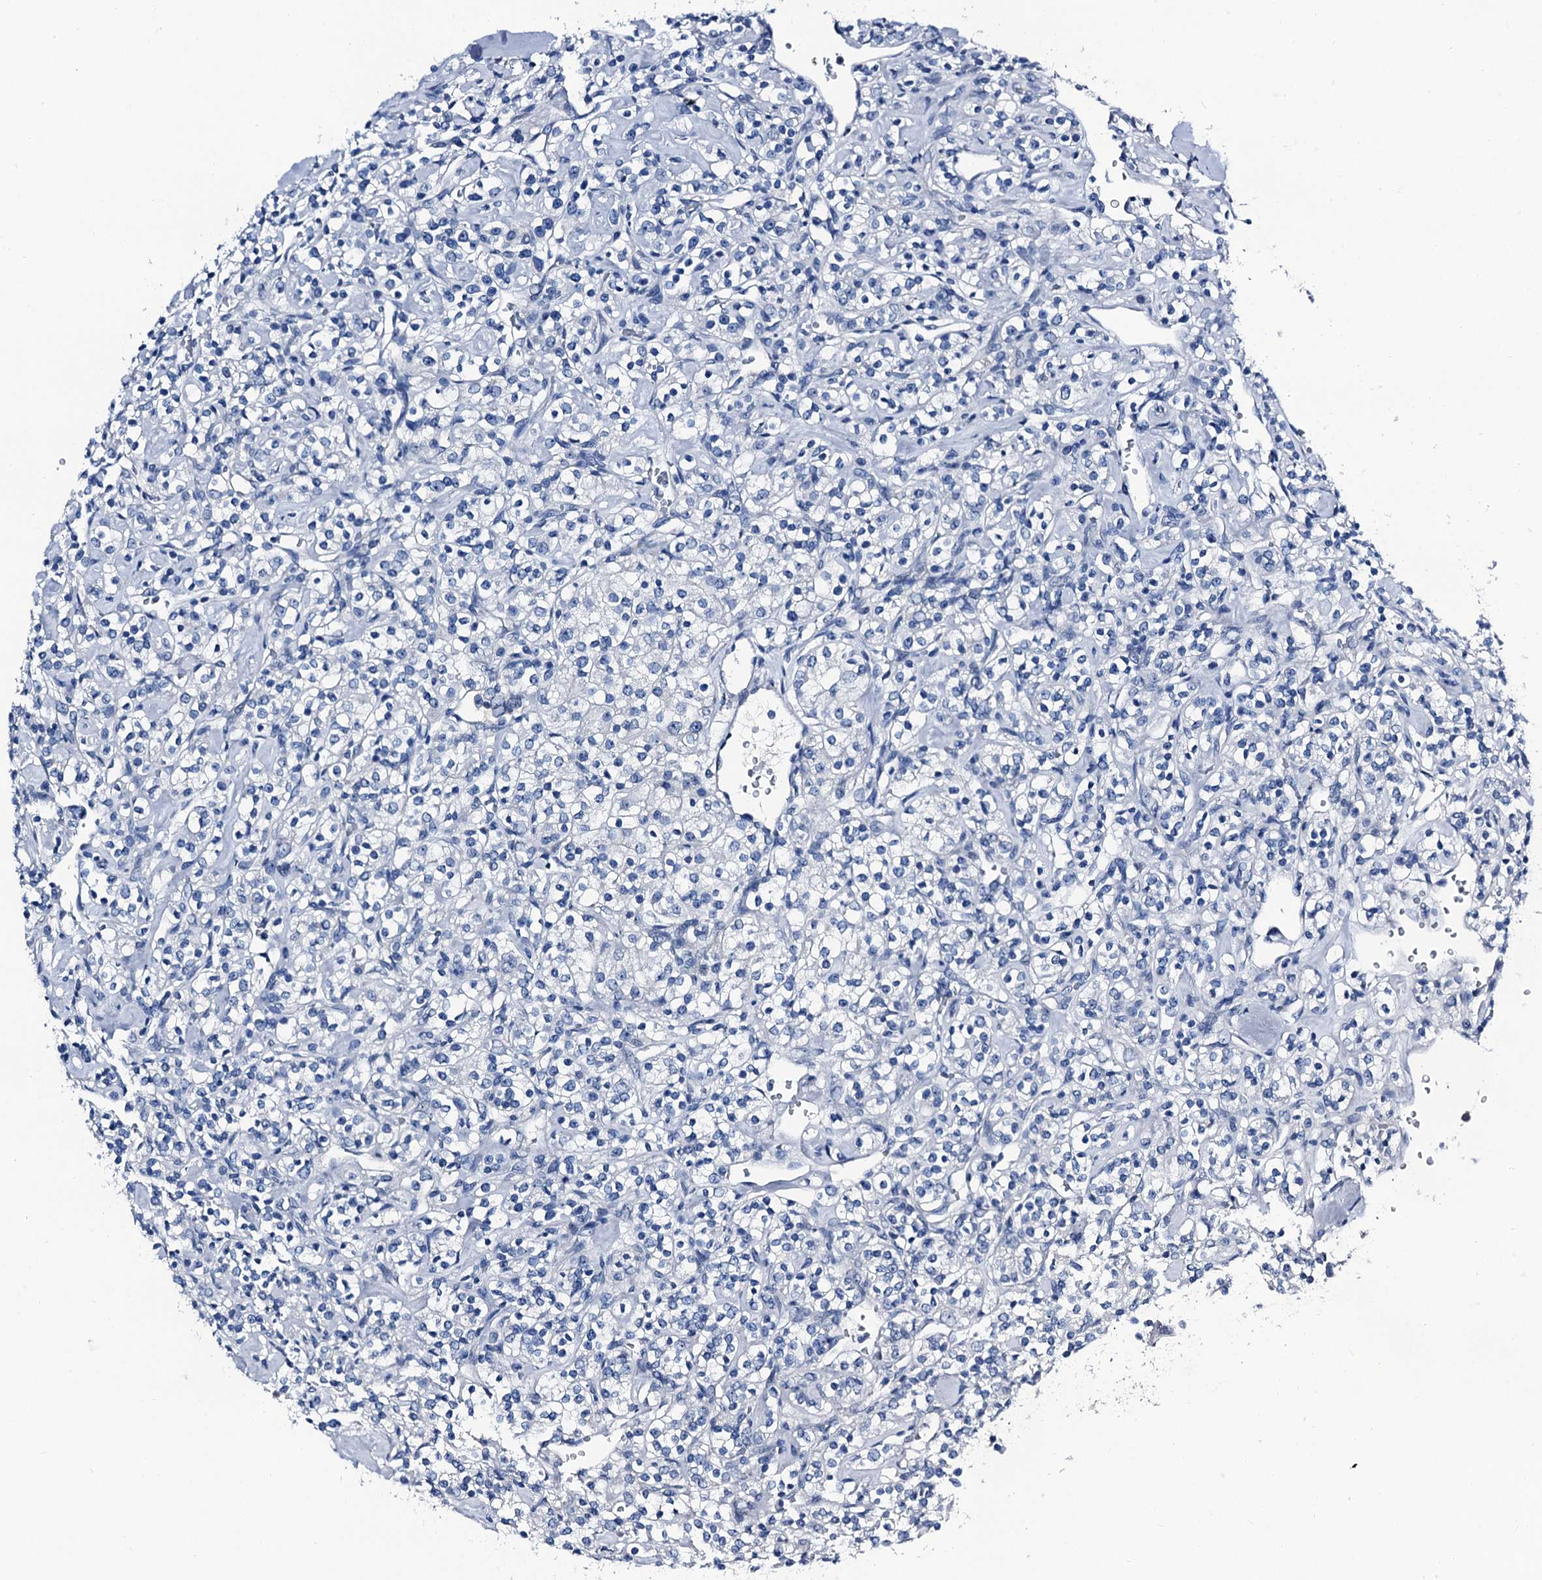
{"staining": {"intensity": "negative", "quantity": "none", "location": "none"}, "tissue": "renal cancer", "cell_type": "Tumor cells", "image_type": "cancer", "snomed": [{"axis": "morphology", "description": "Adenocarcinoma, NOS"}, {"axis": "topography", "description": "Kidney"}], "caption": "IHC photomicrograph of adenocarcinoma (renal) stained for a protein (brown), which shows no positivity in tumor cells.", "gene": "LYPD3", "patient": {"sex": "male", "age": 77}}